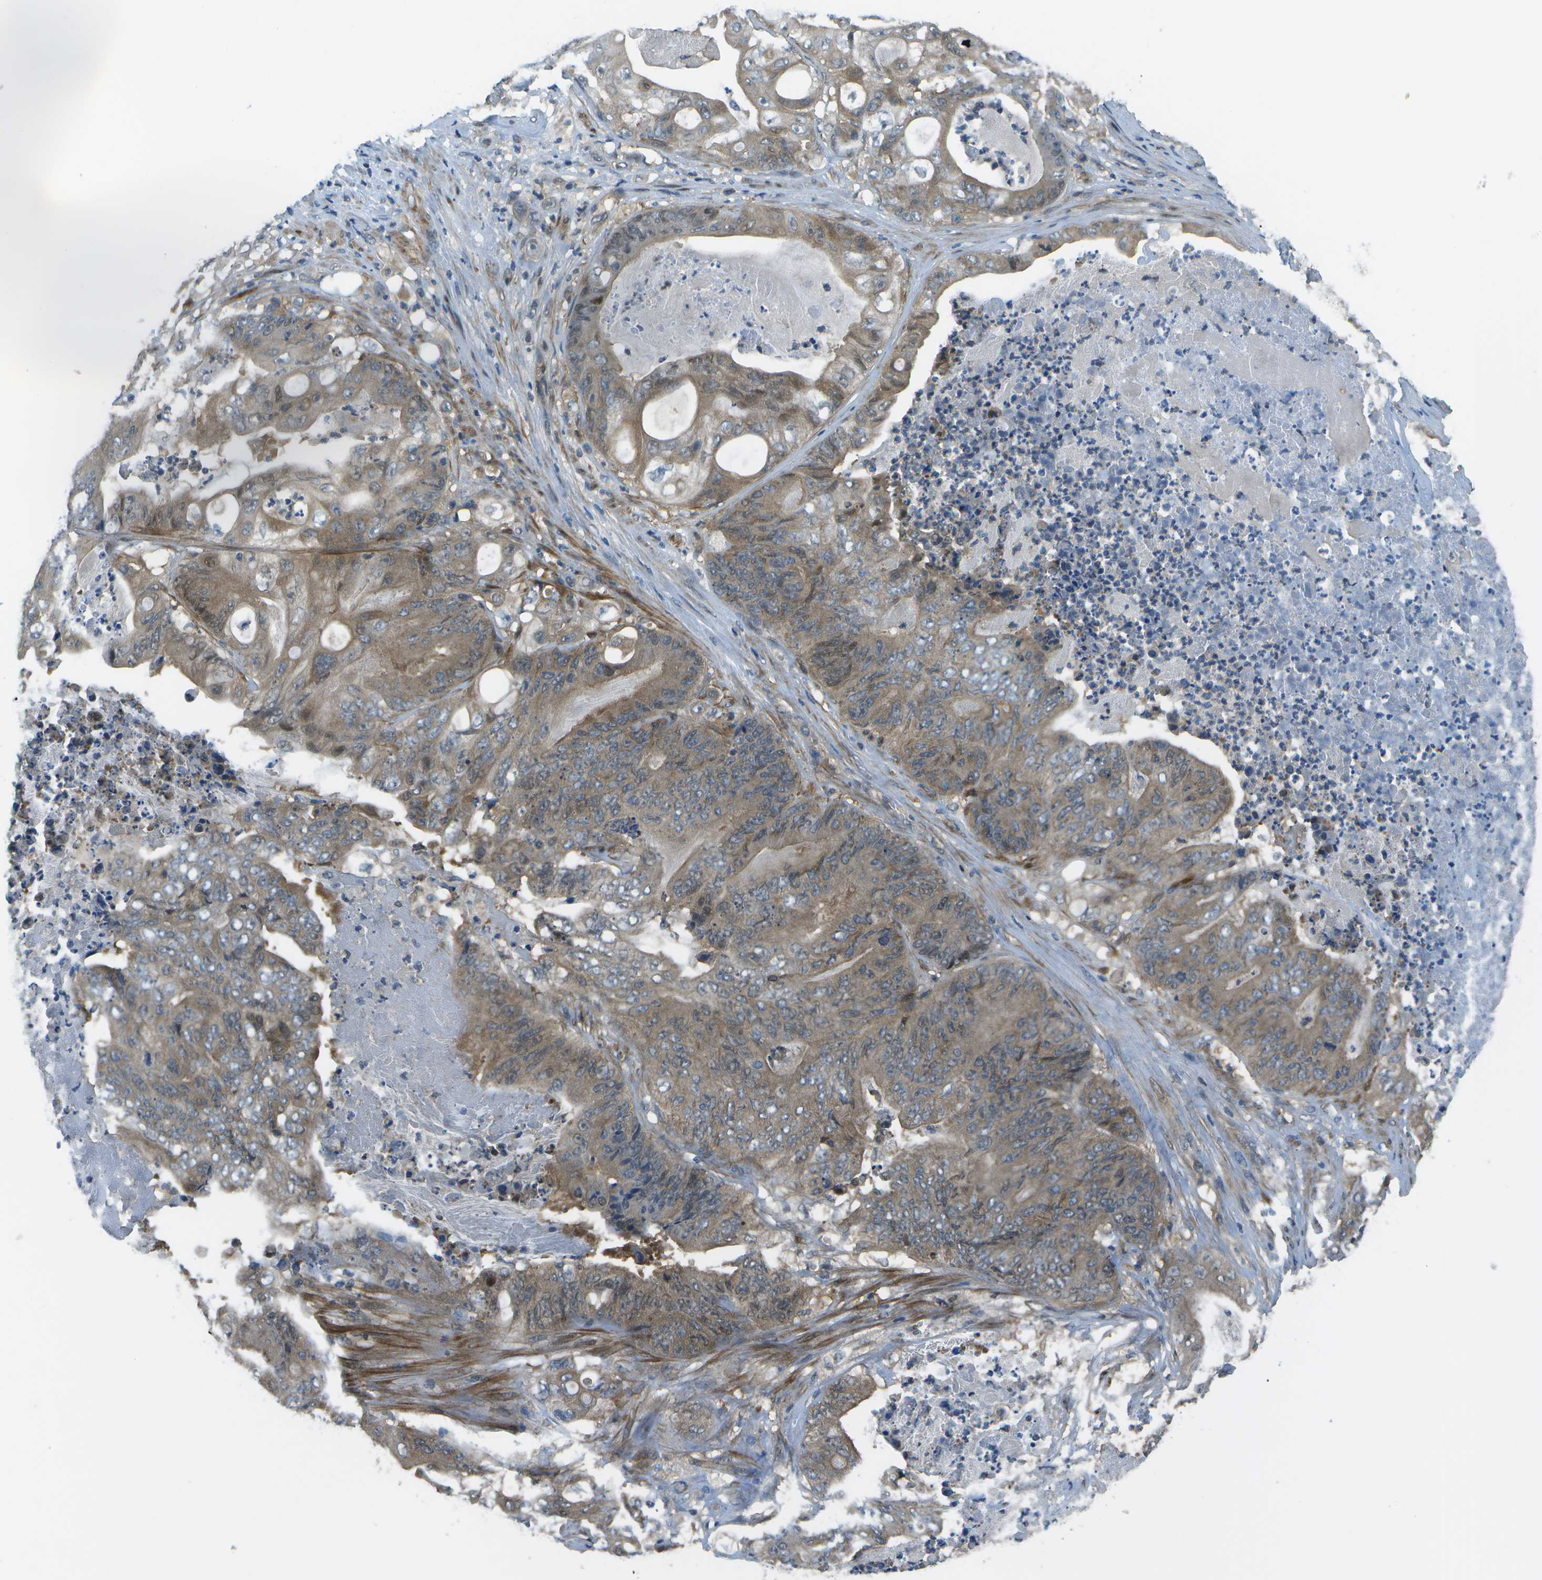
{"staining": {"intensity": "moderate", "quantity": ">75%", "location": "cytoplasmic/membranous"}, "tissue": "stomach cancer", "cell_type": "Tumor cells", "image_type": "cancer", "snomed": [{"axis": "morphology", "description": "Adenocarcinoma, NOS"}, {"axis": "topography", "description": "Stomach"}], "caption": "Tumor cells show moderate cytoplasmic/membranous positivity in about >75% of cells in stomach cancer. (Stains: DAB (3,3'-diaminobenzidine) in brown, nuclei in blue, Microscopy: brightfield microscopy at high magnification).", "gene": "ENPP5", "patient": {"sex": "female", "age": 73}}